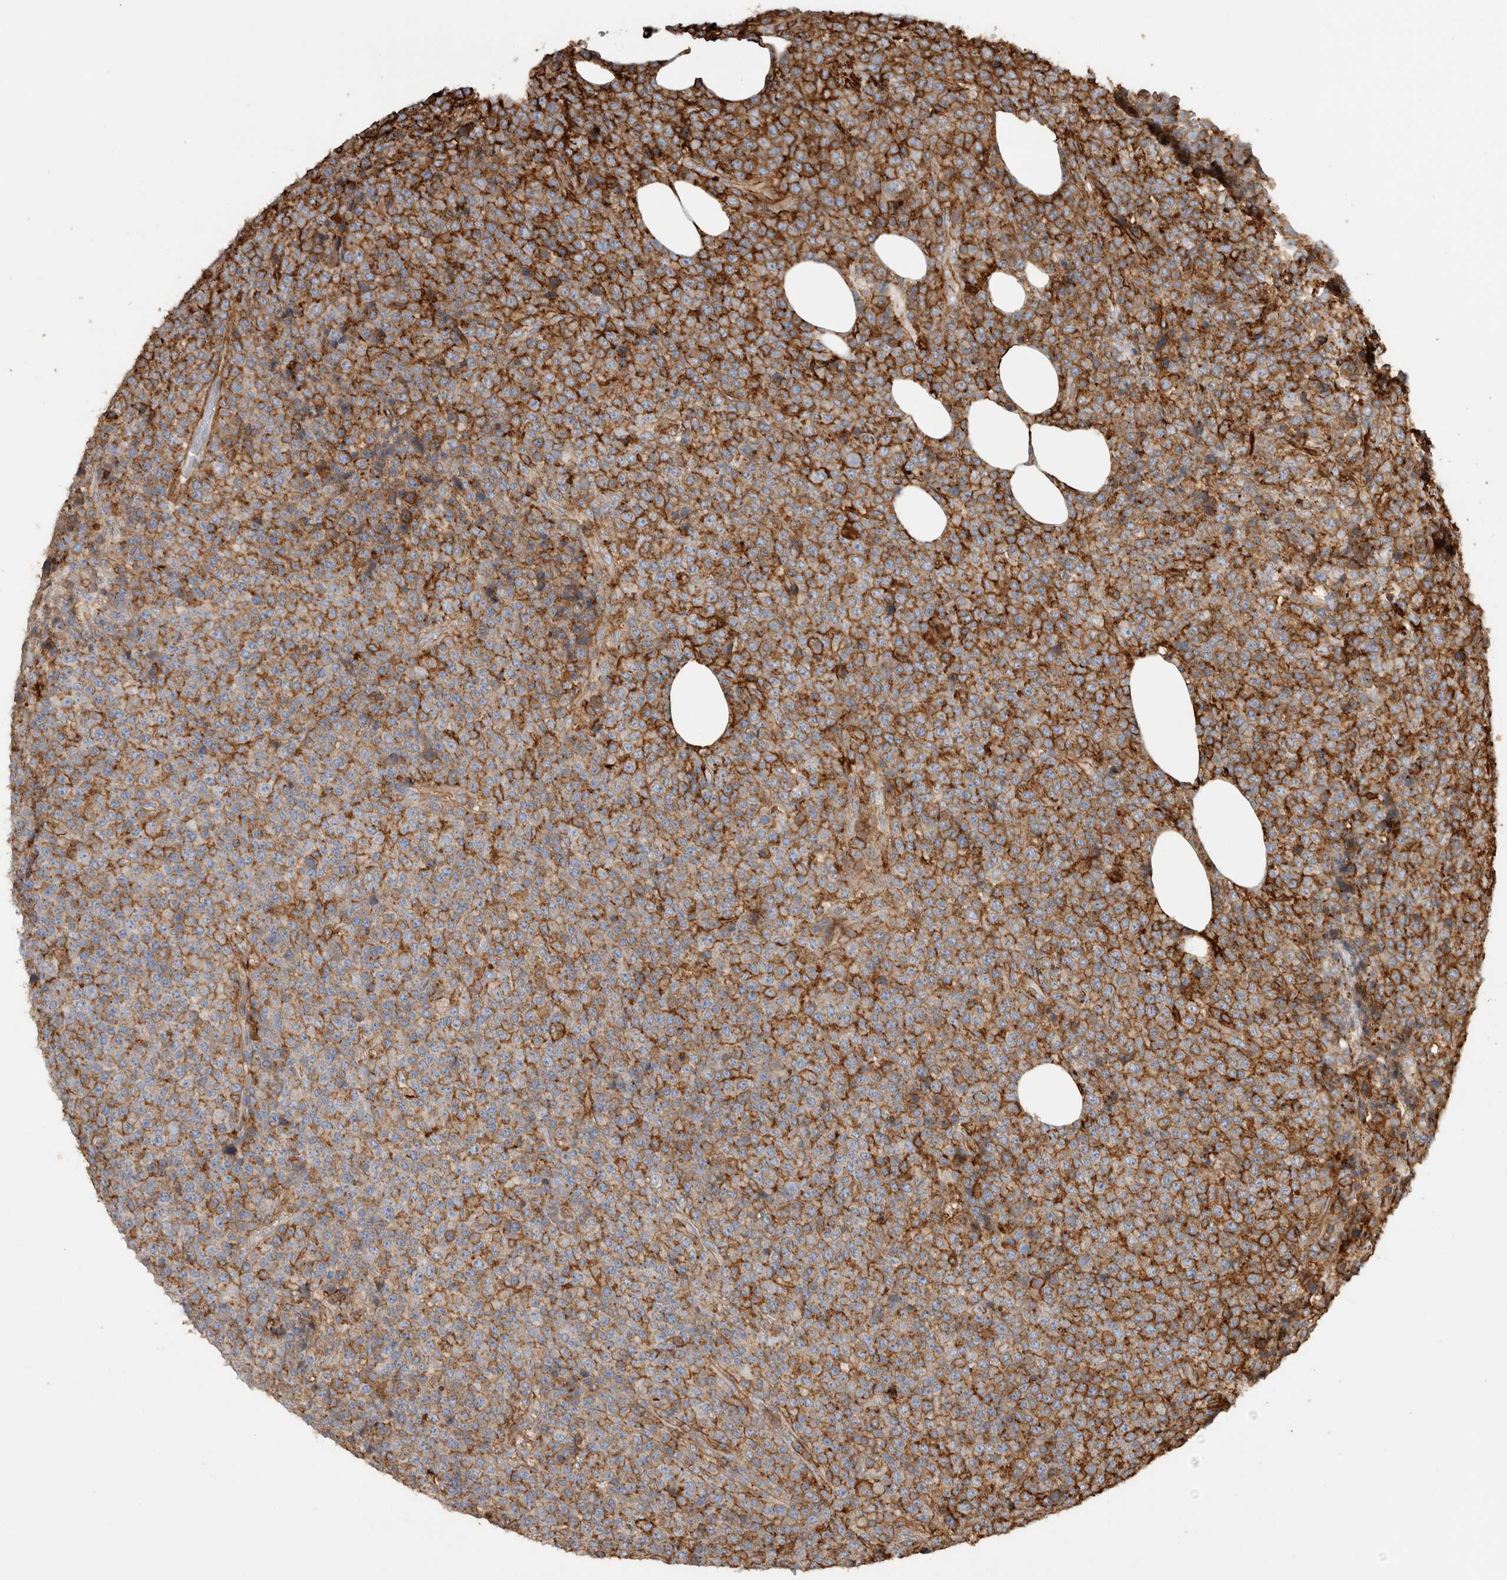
{"staining": {"intensity": "strong", "quantity": "25%-75%", "location": "cytoplasmic/membranous"}, "tissue": "lymphoma", "cell_type": "Tumor cells", "image_type": "cancer", "snomed": [{"axis": "morphology", "description": "Malignant lymphoma, non-Hodgkin's type, High grade"}, {"axis": "topography", "description": "Lymph node"}], "caption": "A histopathology image of lymphoma stained for a protein demonstrates strong cytoplasmic/membranous brown staining in tumor cells. The staining was performed using DAB (3,3'-diaminobenzidine), with brown indicating positive protein expression. Nuclei are stained blue with hematoxylin.", "gene": "GPER1", "patient": {"sex": "male", "age": 13}}